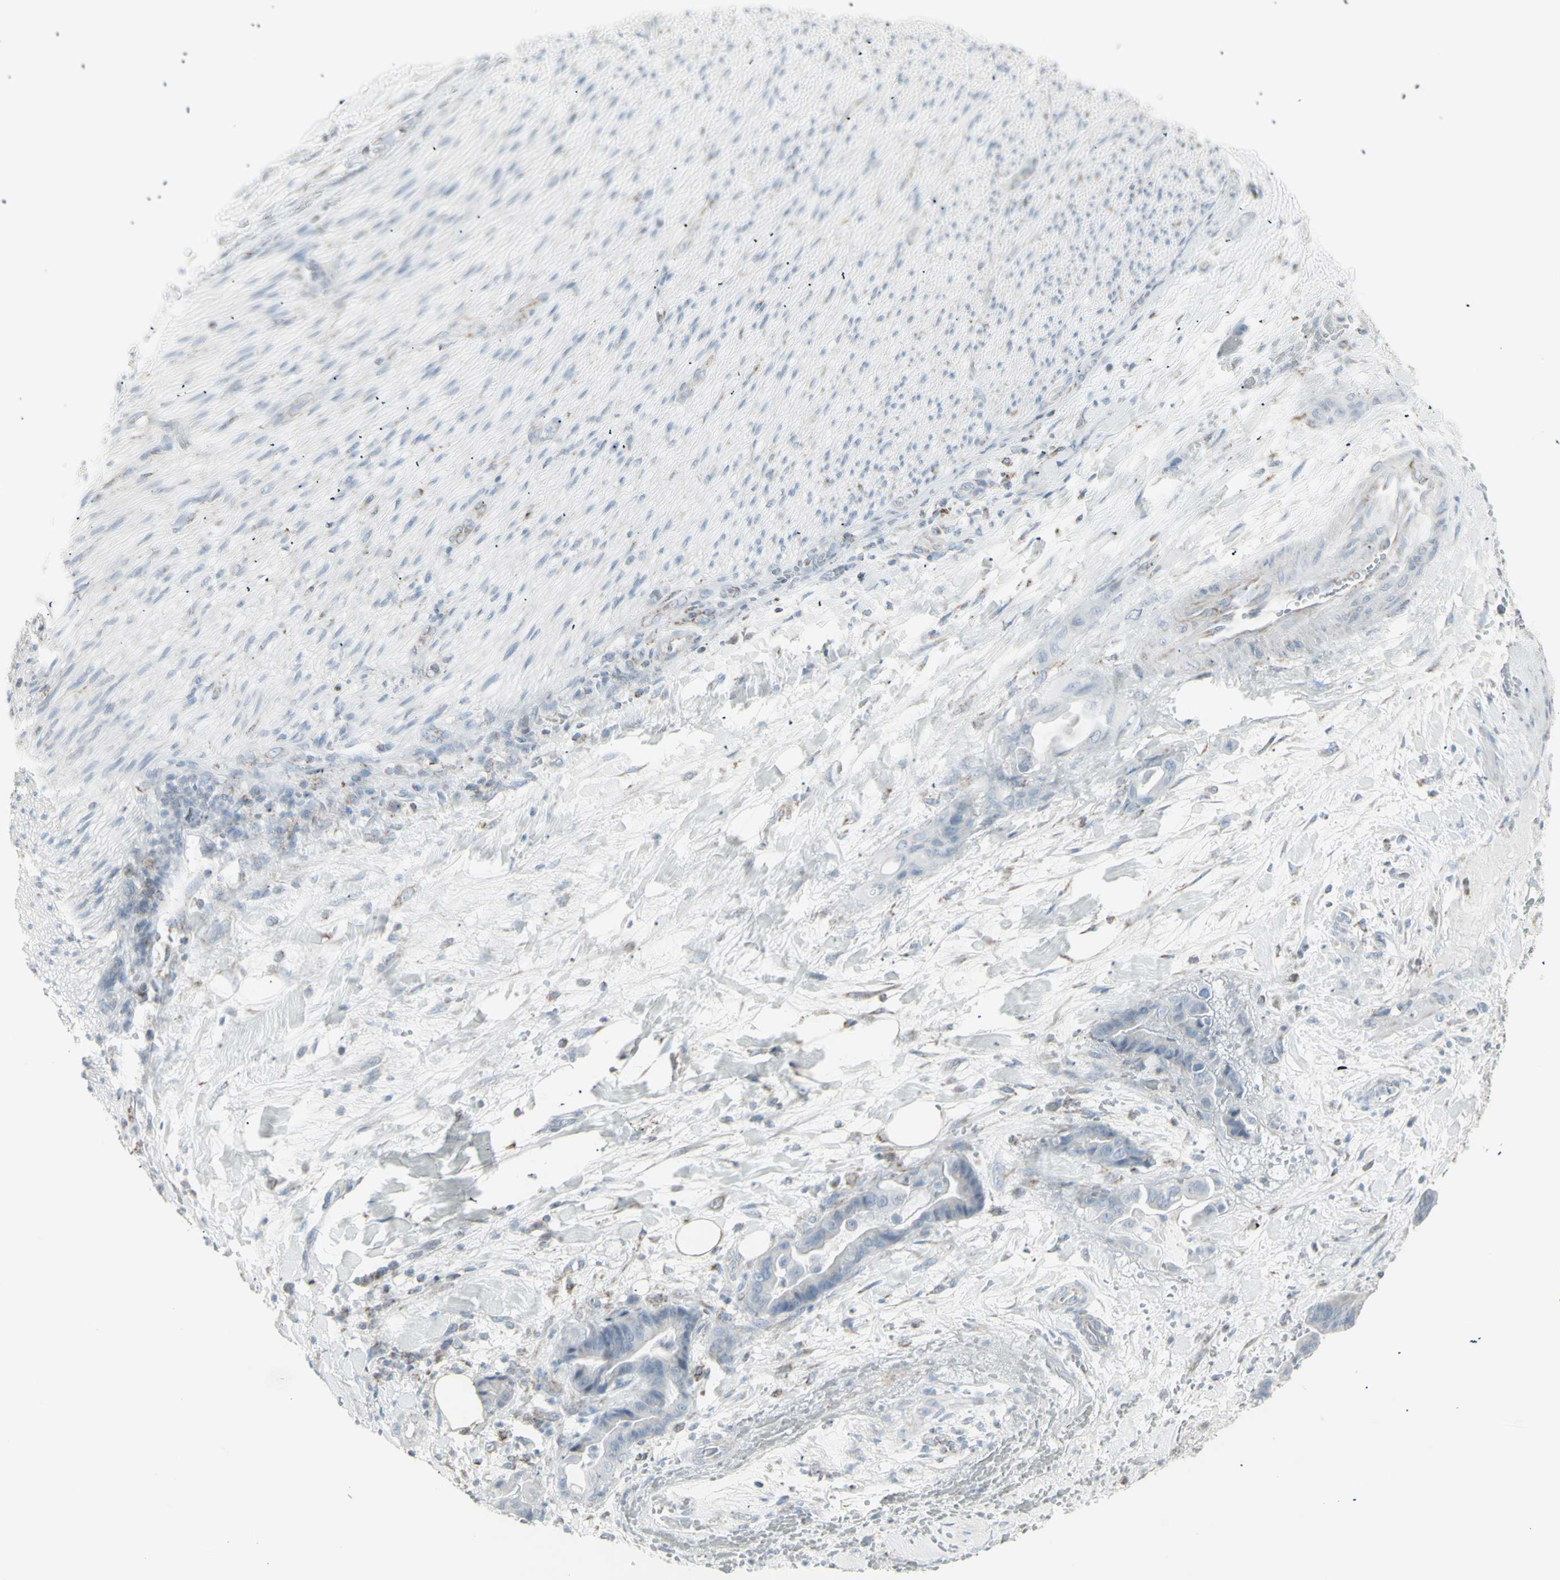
{"staining": {"intensity": "negative", "quantity": "none", "location": "none"}, "tissue": "liver cancer", "cell_type": "Tumor cells", "image_type": "cancer", "snomed": [{"axis": "morphology", "description": "Cholangiocarcinoma"}, {"axis": "topography", "description": "Liver"}], "caption": "Immunohistochemical staining of liver cancer reveals no significant positivity in tumor cells.", "gene": "PLGRKT", "patient": {"sex": "female", "age": 61}}